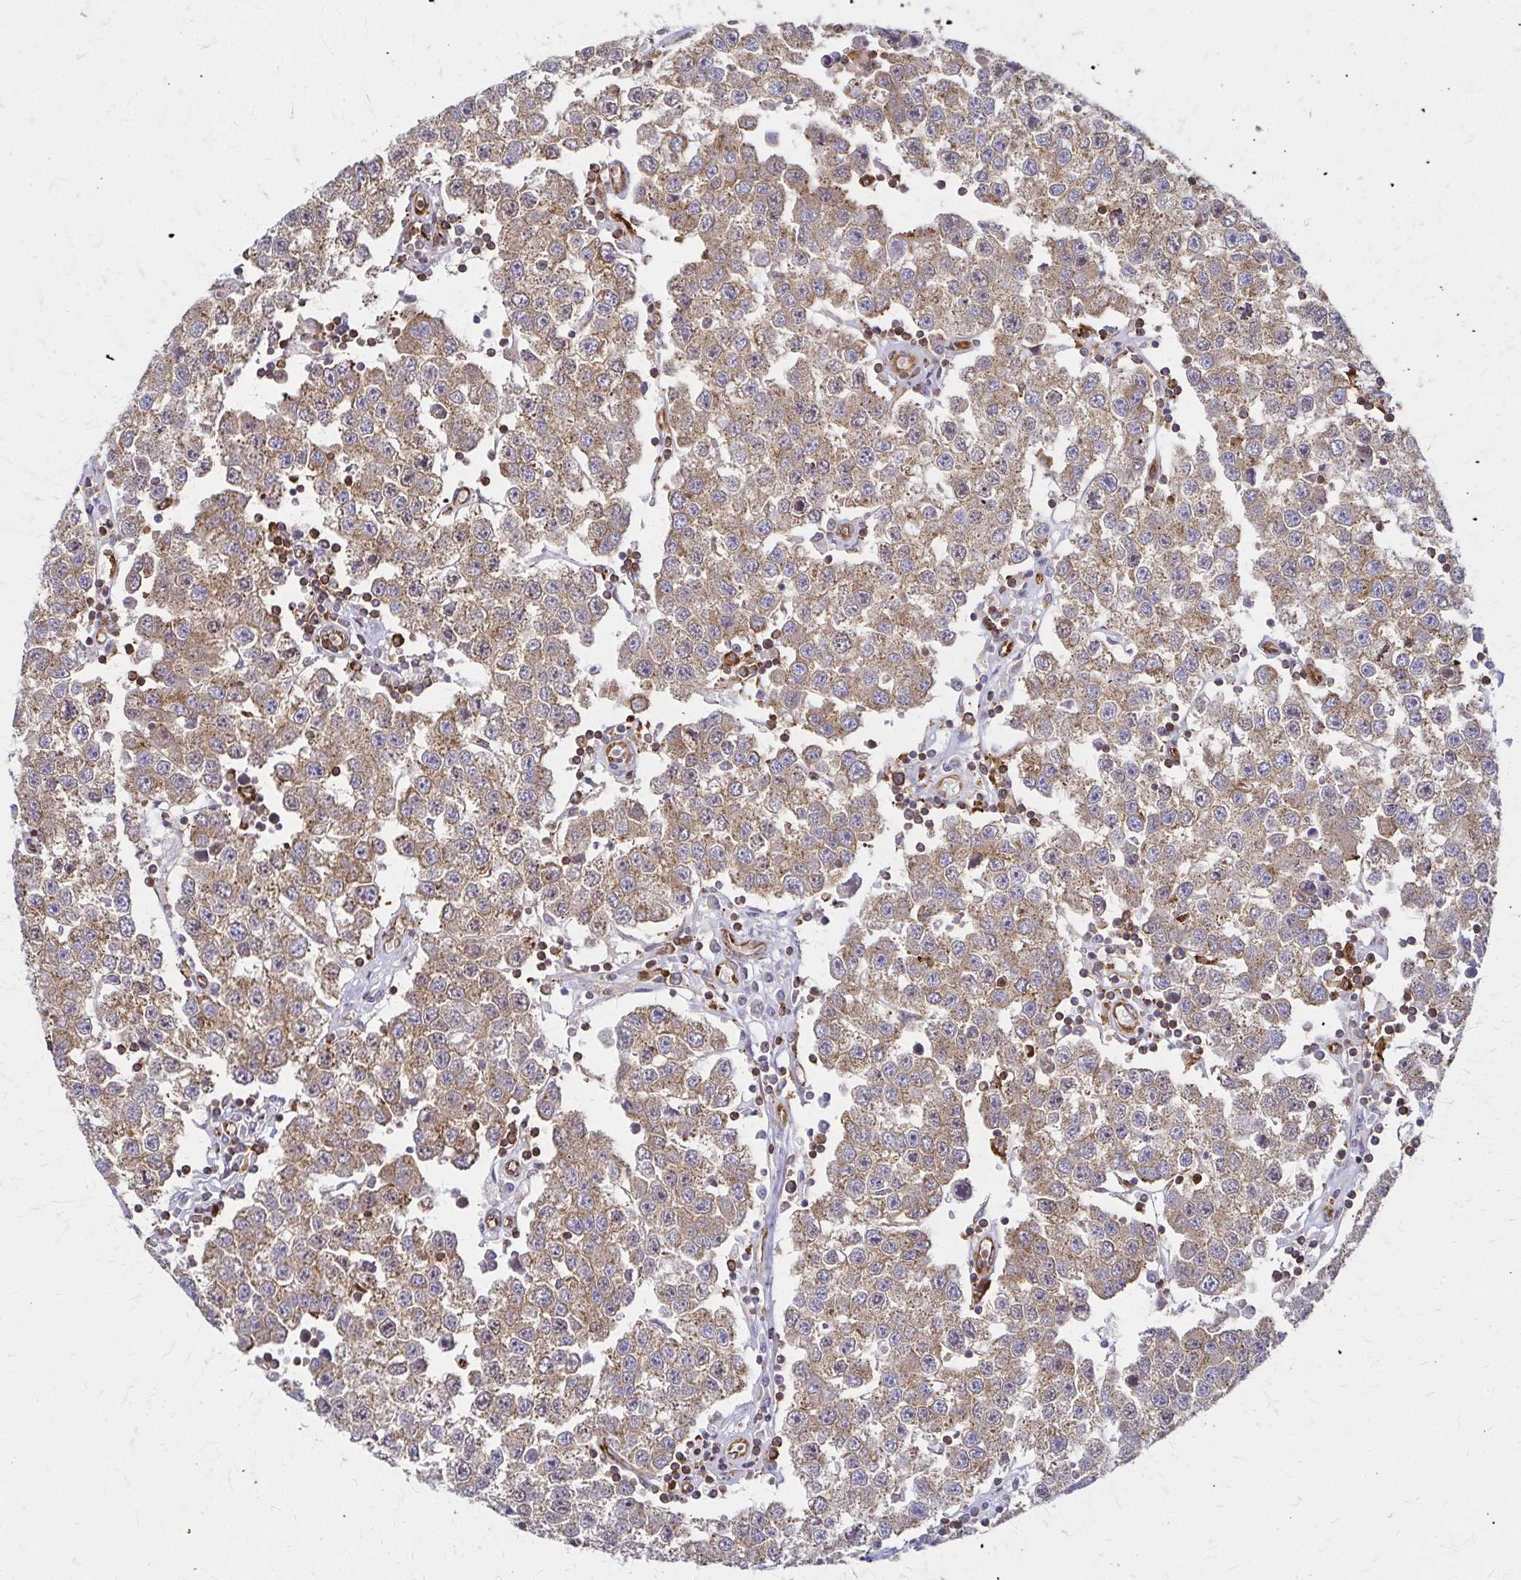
{"staining": {"intensity": "moderate", "quantity": ">75%", "location": "cytoplasmic/membranous"}, "tissue": "testis cancer", "cell_type": "Tumor cells", "image_type": "cancer", "snomed": [{"axis": "morphology", "description": "Seminoma, NOS"}, {"axis": "topography", "description": "Testis"}], "caption": "Immunohistochemistry (IHC) image of neoplastic tissue: seminoma (testis) stained using IHC demonstrates medium levels of moderate protein expression localized specifically in the cytoplasmic/membranous of tumor cells, appearing as a cytoplasmic/membranous brown color.", "gene": "WASF2", "patient": {"sex": "male", "age": 34}}